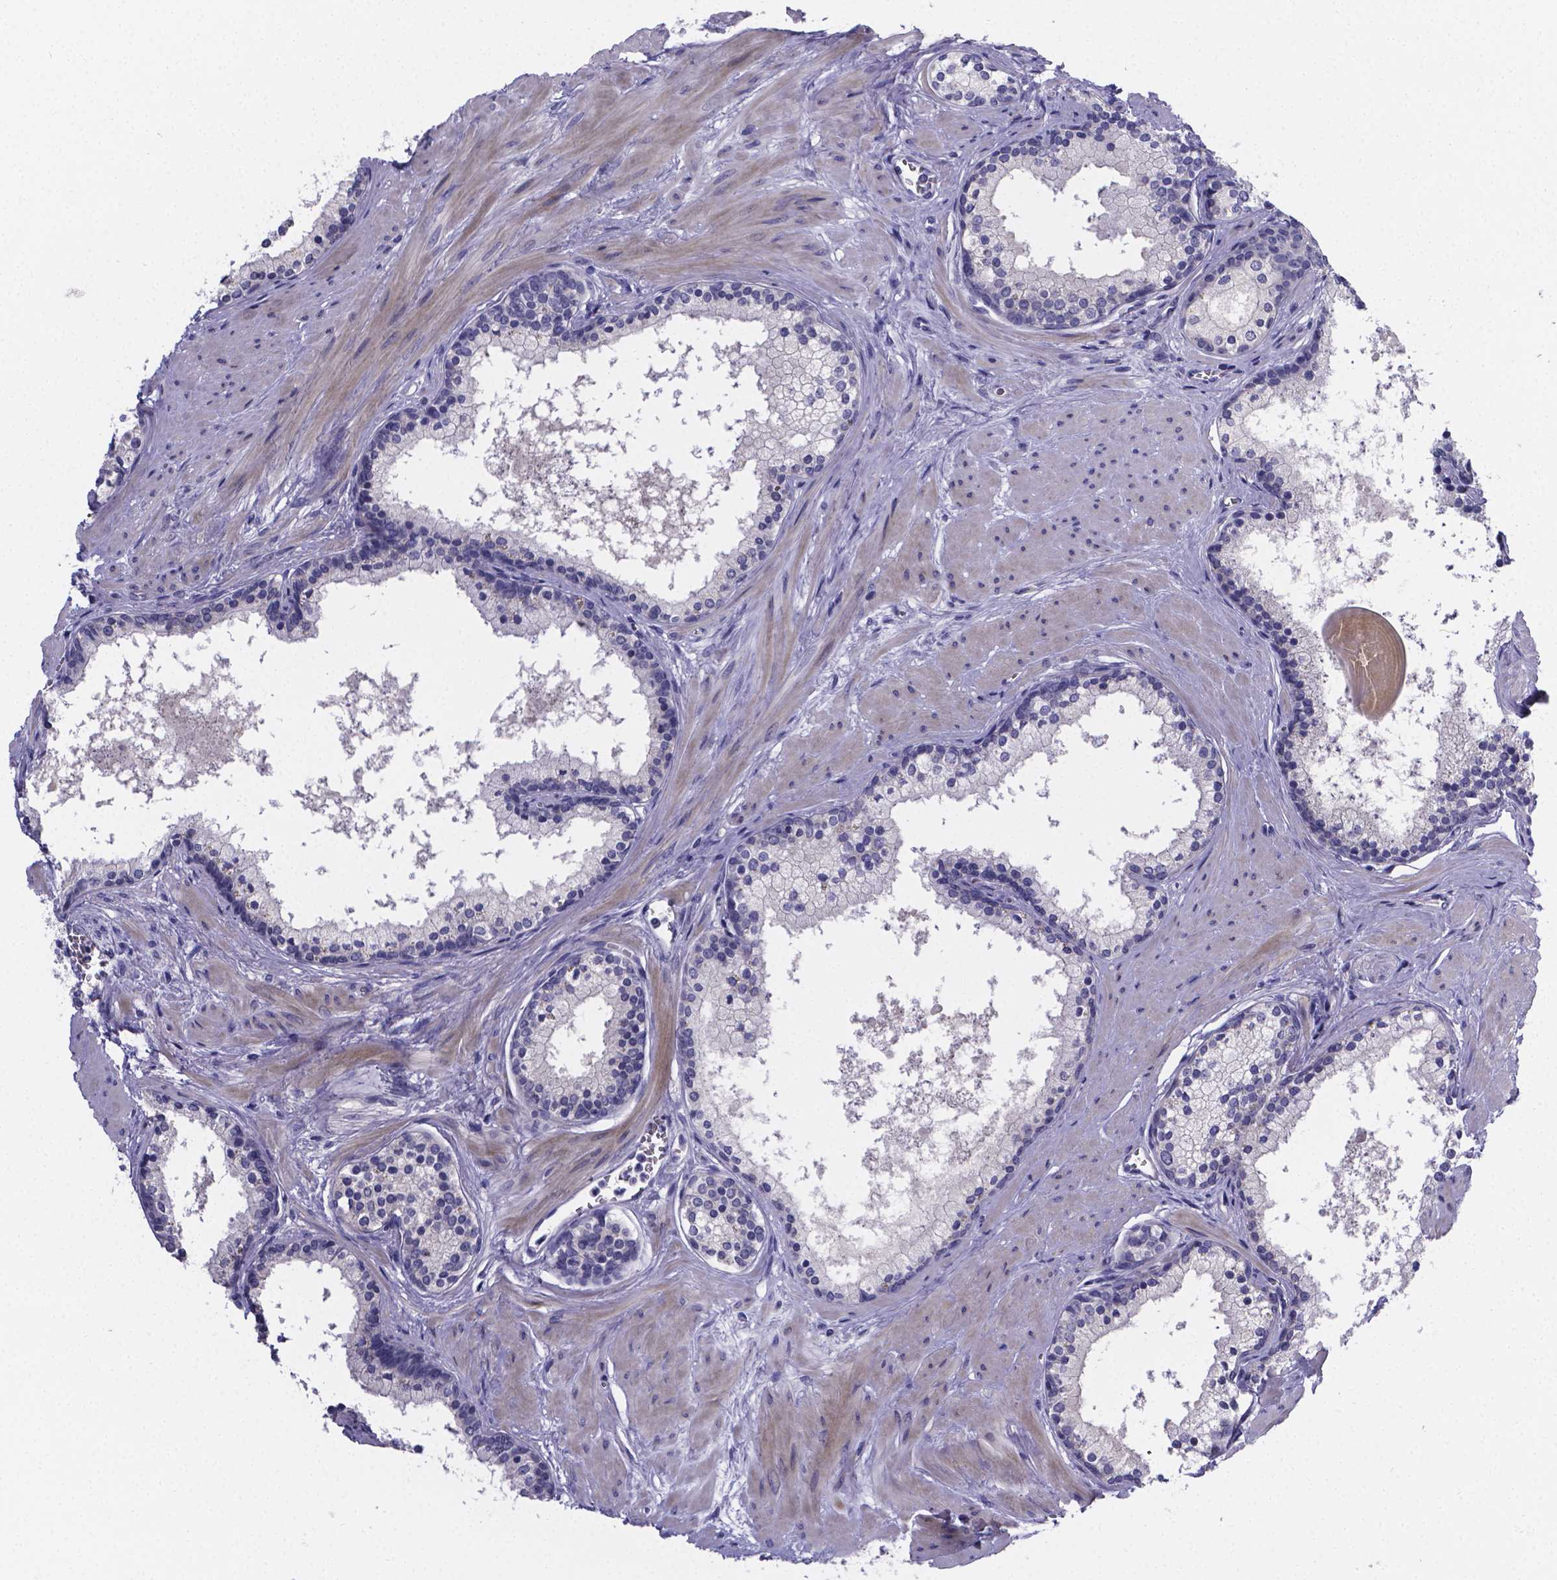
{"staining": {"intensity": "negative", "quantity": "none", "location": "none"}, "tissue": "prostate", "cell_type": "Glandular cells", "image_type": "normal", "snomed": [{"axis": "morphology", "description": "Normal tissue, NOS"}, {"axis": "topography", "description": "Prostate"}], "caption": "High power microscopy image of an IHC micrograph of unremarkable prostate, revealing no significant positivity in glandular cells. (DAB (3,3'-diaminobenzidine) IHC visualized using brightfield microscopy, high magnification).", "gene": "GABRA3", "patient": {"sex": "male", "age": 61}}